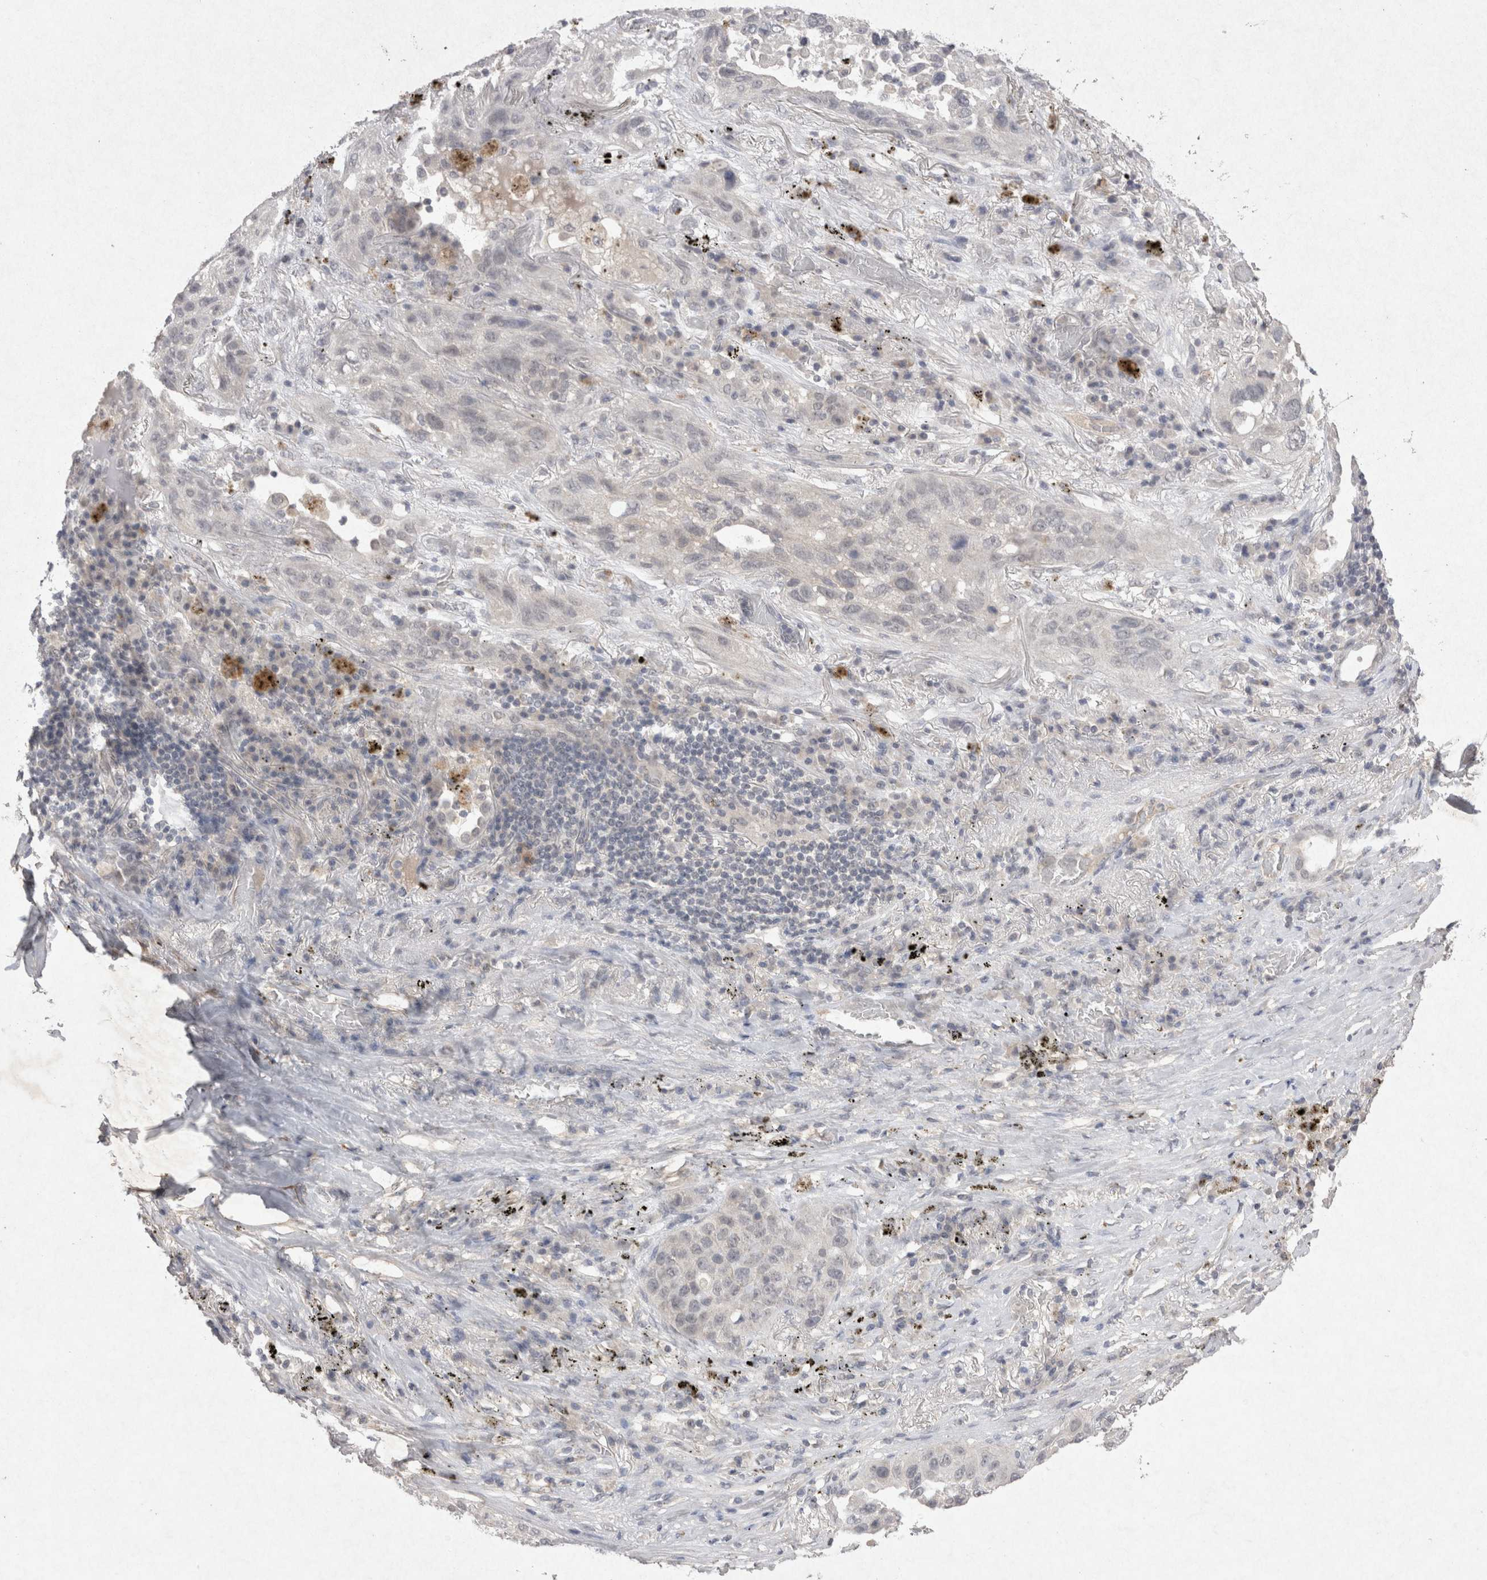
{"staining": {"intensity": "negative", "quantity": "none", "location": "none"}, "tissue": "lung cancer", "cell_type": "Tumor cells", "image_type": "cancer", "snomed": [{"axis": "morphology", "description": "Squamous cell carcinoma, NOS"}, {"axis": "topography", "description": "Lung"}], "caption": "IHC of human lung cancer shows no staining in tumor cells.", "gene": "LYVE1", "patient": {"sex": "male", "age": 57}}